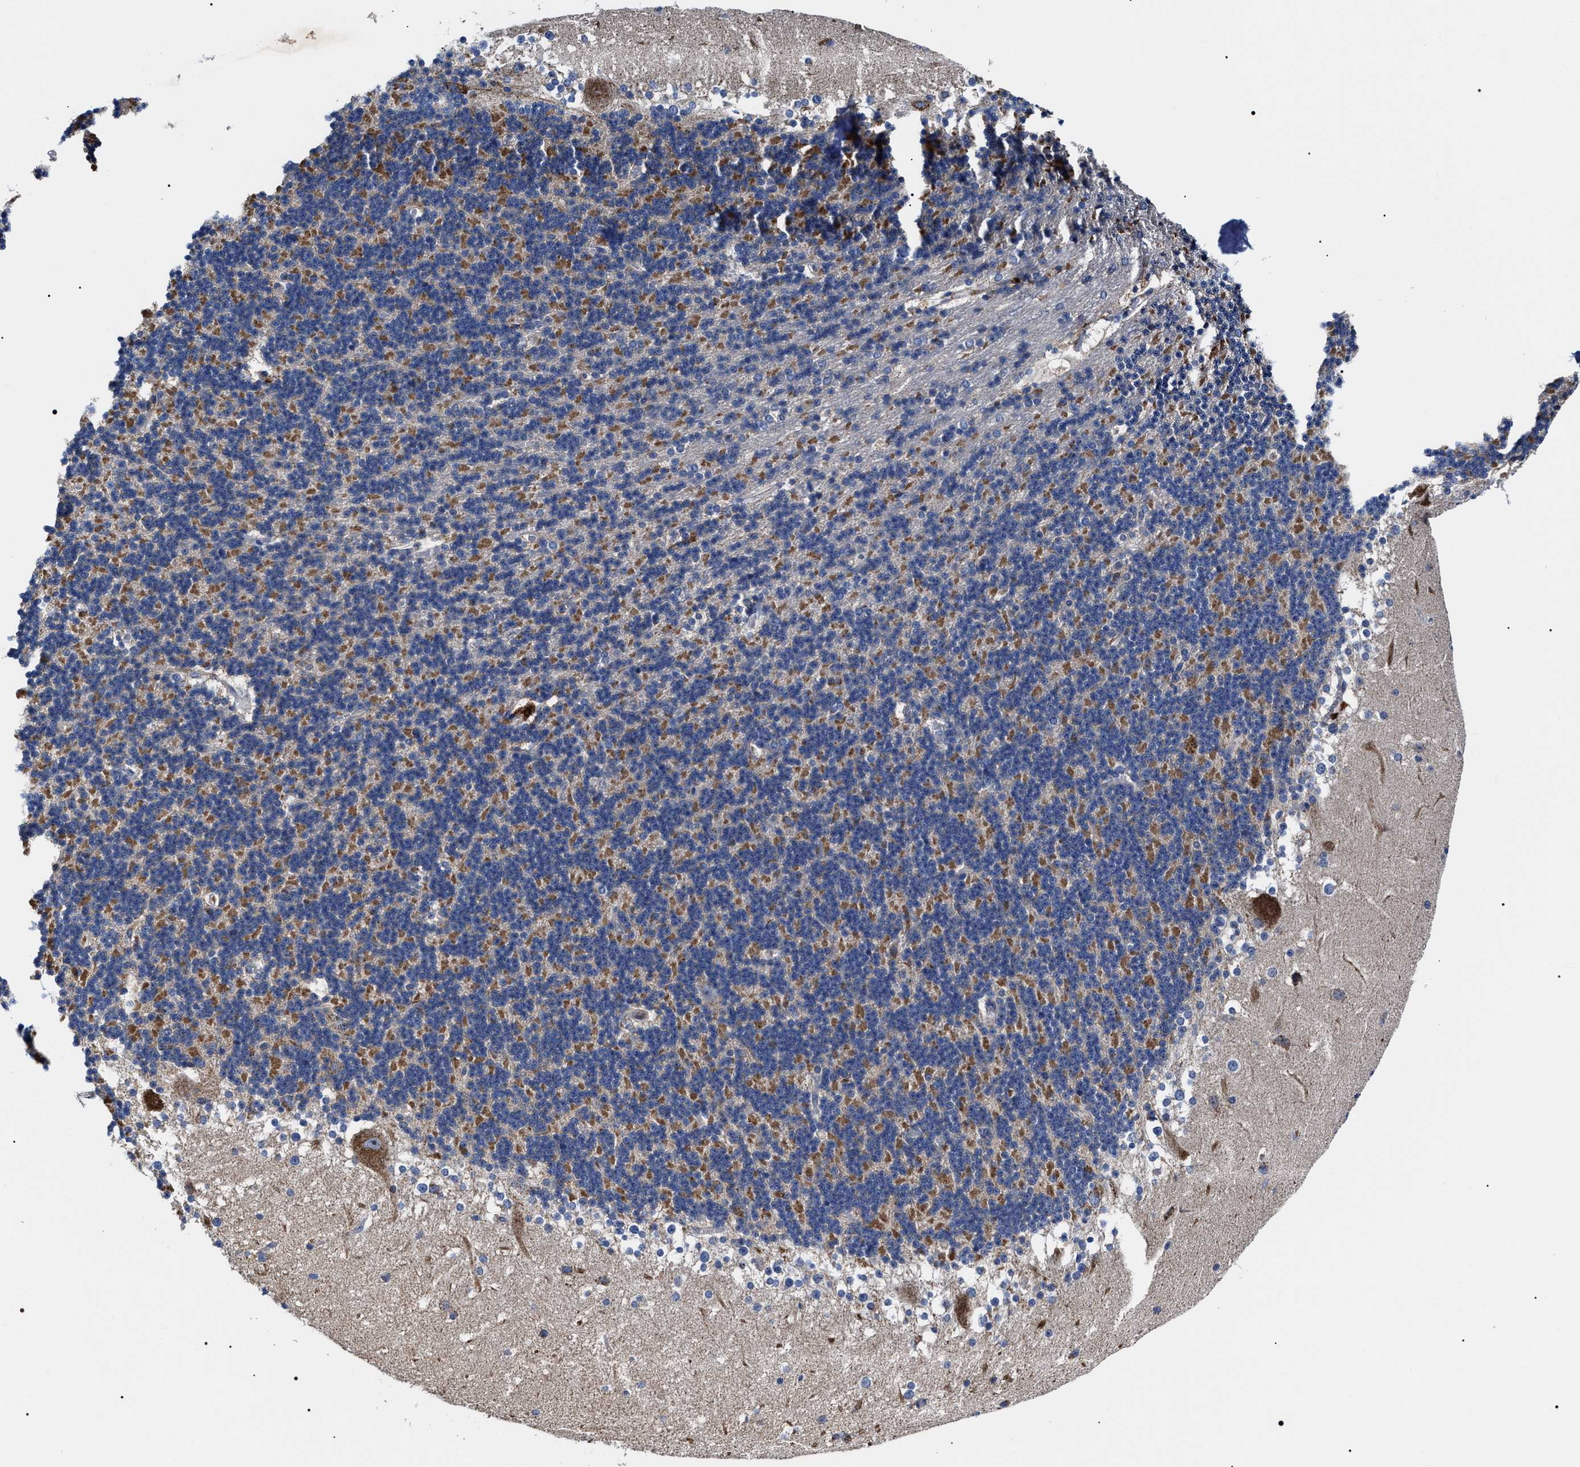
{"staining": {"intensity": "moderate", "quantity": "25%-75%", "location": "cytoplasmic/membranous"}, "tissue": "cerebellum", "cell_type": "Cells in granular layer", "image_type": "normal", "snomed": [{"axis": "morphology", "description": "Normal tissue, NOS"}, {"axis": "topography", "description": "Cerebellum"}], "caption": "IHC (DAB (3,3'-diaminobenzidine)) staining of normal human cerebellum reveals moderate cytoplasmic/membranous protein expression in about 25%-75% of cells in granular layer.", "gene": "MACC1", "patient": {"sex": "female", "age": 19}}